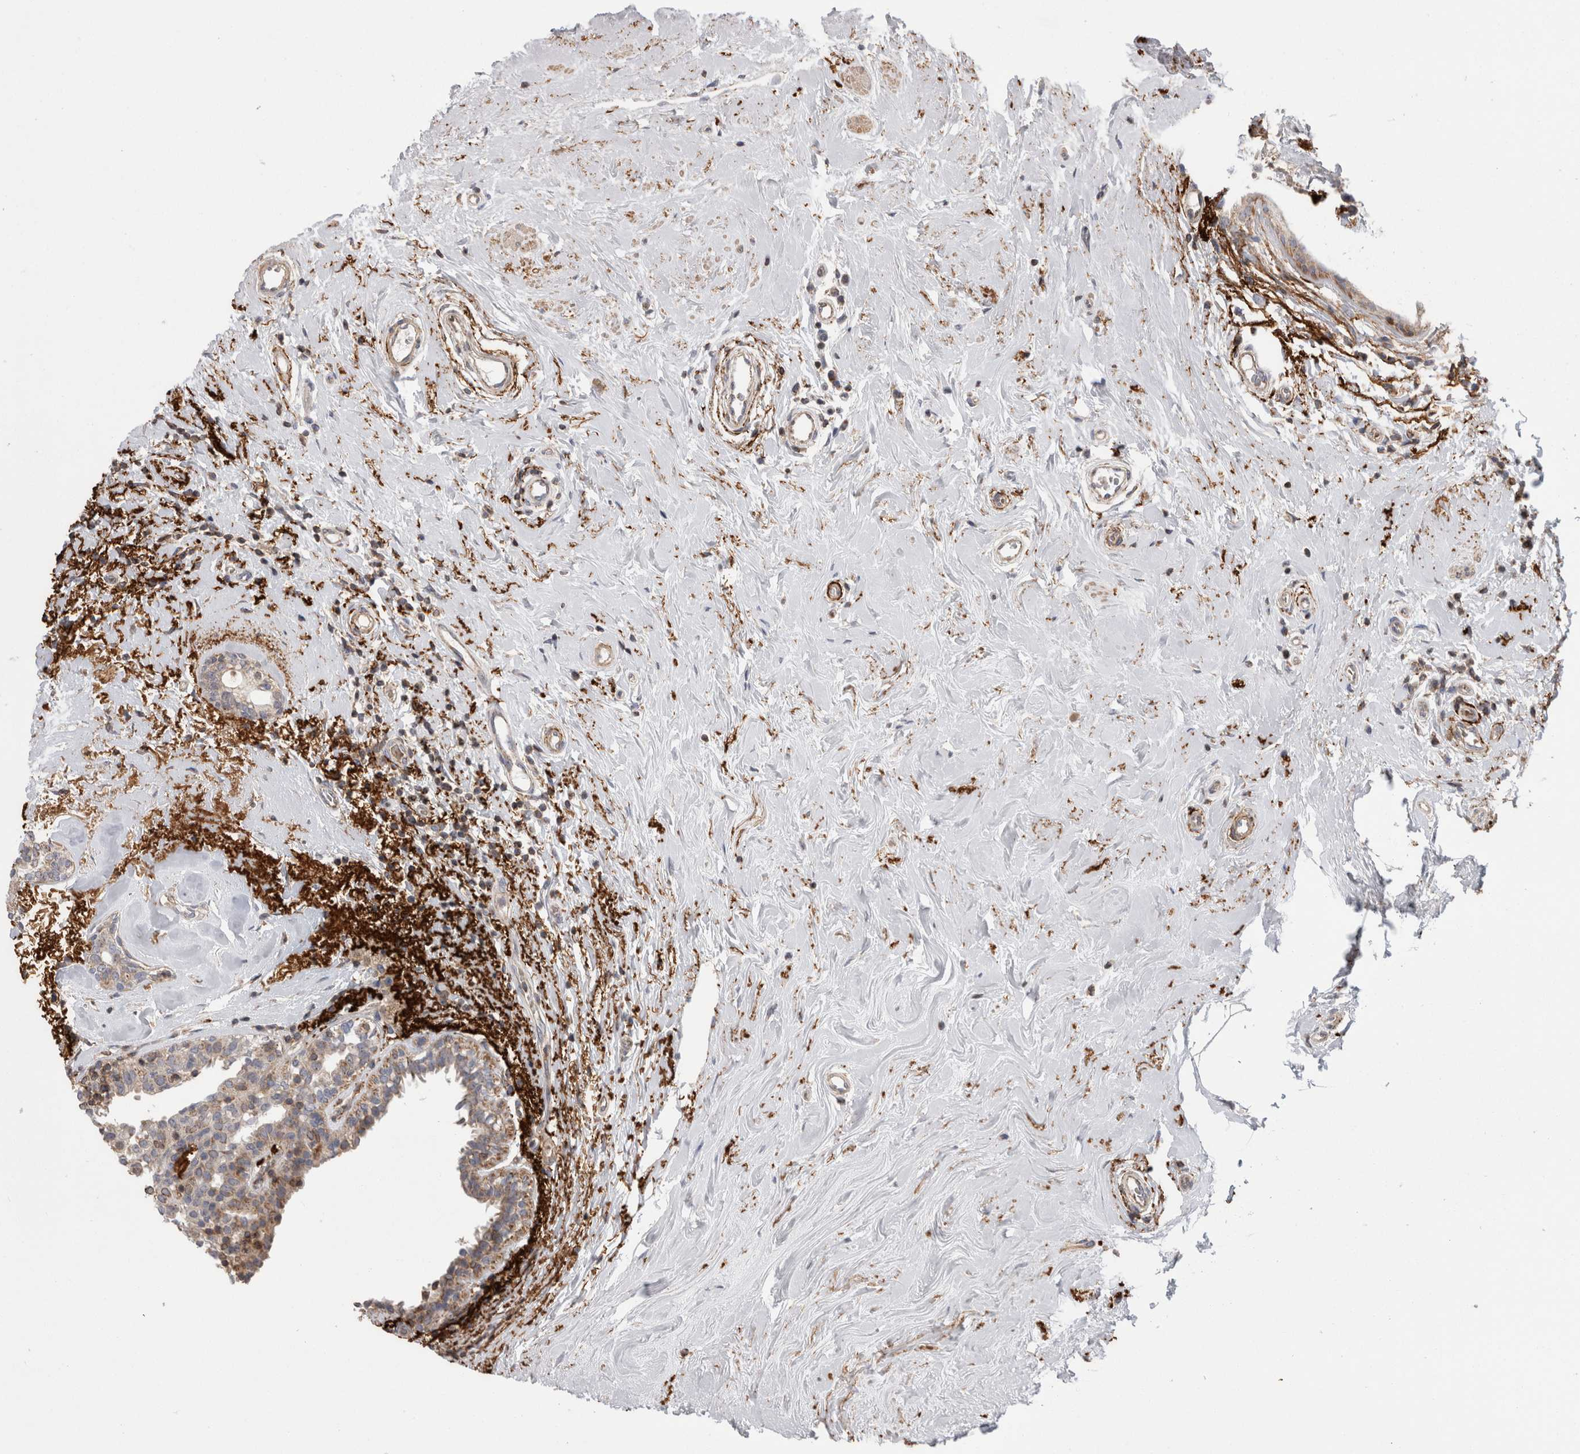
{"staining": {"intensity": "weak", "quantity": ">75%", "location": "cytoplasmic/membranous"}, "tissue": "breast cancer", "cell_type": "Tumor cells", "image_type": "cancer", "snomed": [{"axis": "morphology", "description": "Duct carcinoma"}, {"axis": "topography", "description": "Breast"}], "caption": "This is a photomicrograph of immunohistochemistry (IHC) staining of breast intraductal carcinoma, which shows weak positivity in the cytoplasmic/membranous of tumor cells.", "gene": "DARS2", "patient": {"sex": "female", "age": 55}}